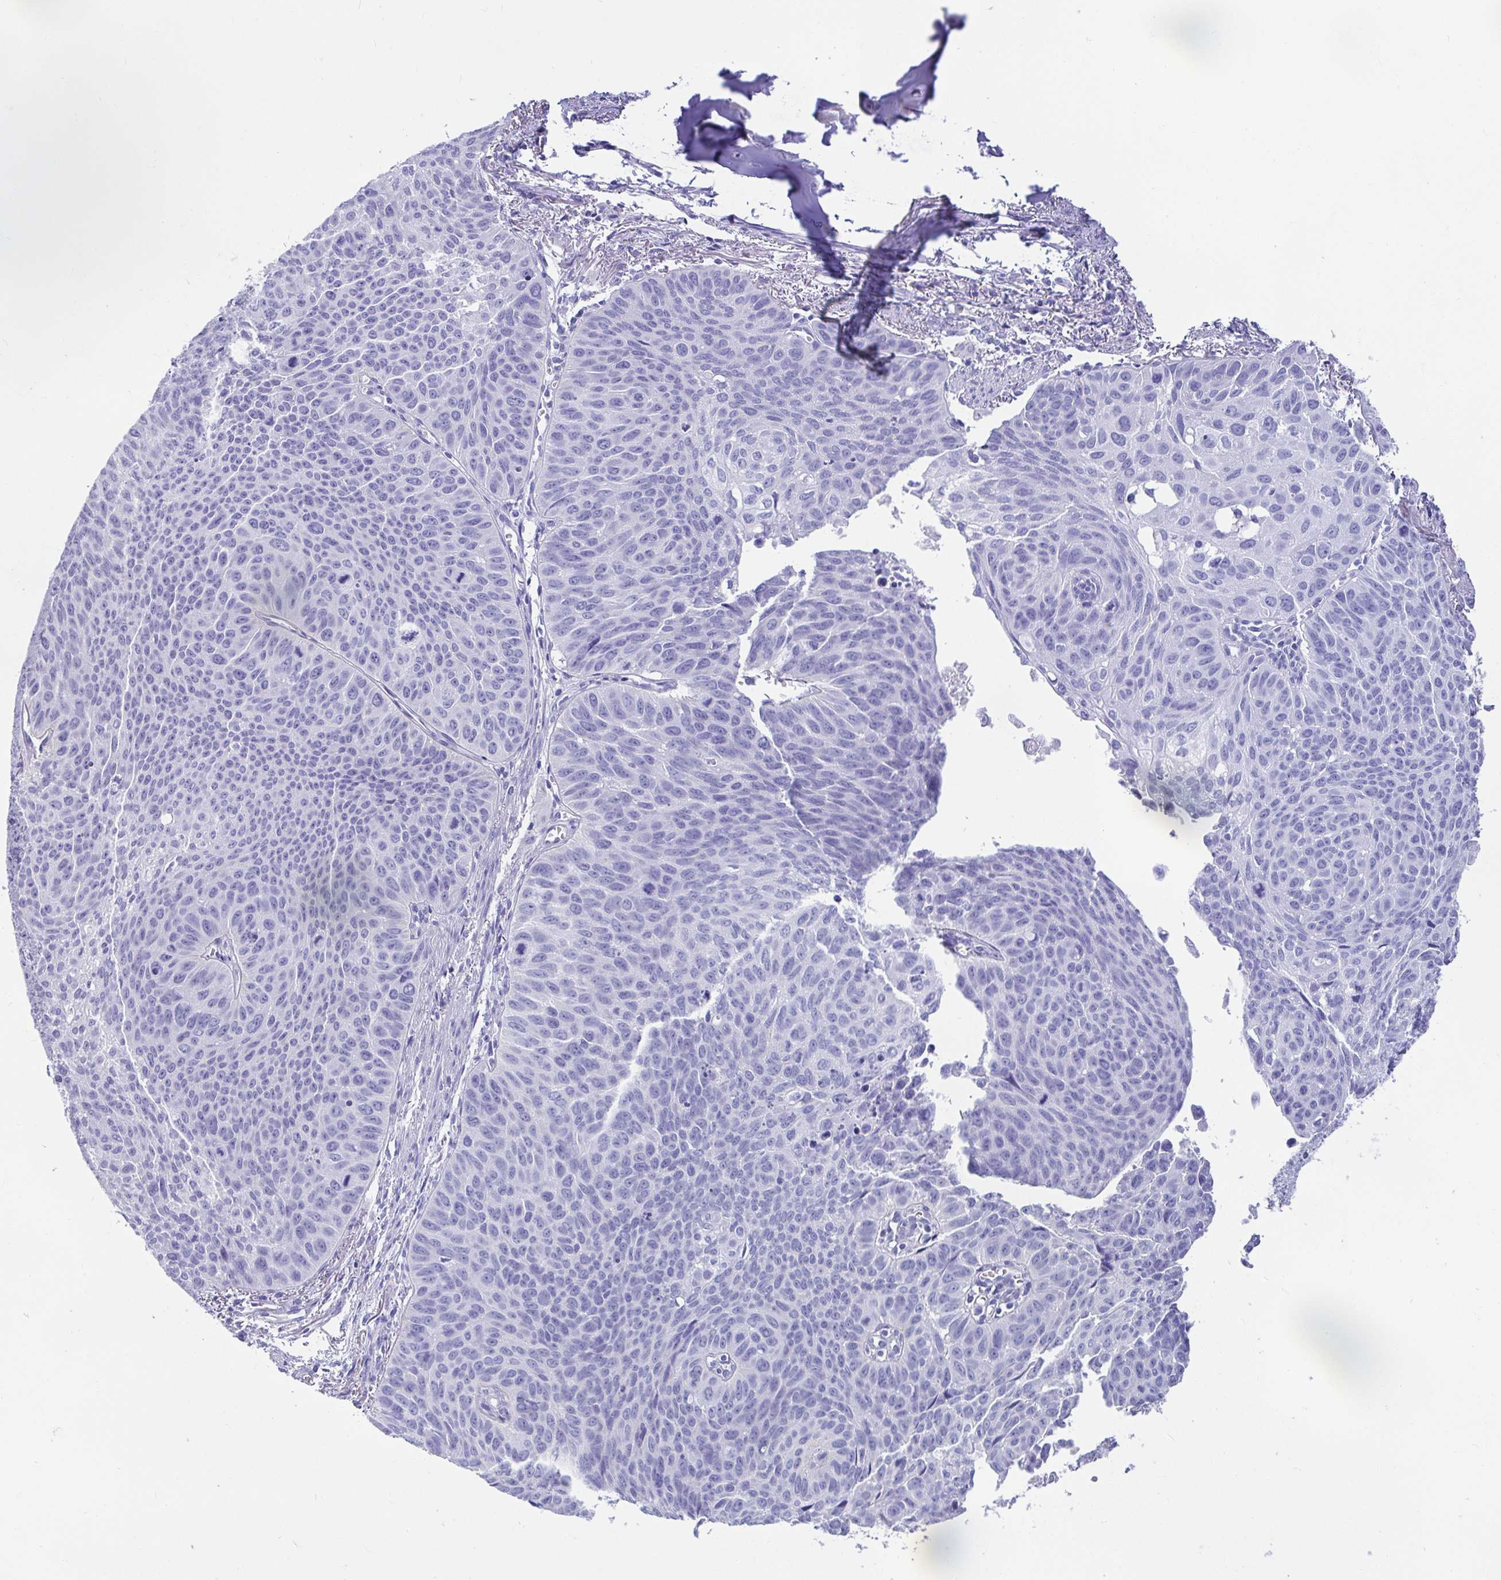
{"staining": {"intensity": "negative", "quantity": "none", "location": "none"}, "tissue": "lung cancer", "cell_type": "Tumor cells", "image_type": "cancer", "snomed": [{"axis": "morphology", "description": "Squamous cell carcinoma, NOS"}, {"axis": "topography", "description": "Lung"}], "caption": "A histopathology image of human lung squamous cell carcinoma is negative for staining in tumor cells.", "gene": "ZPBP2", "patient": {"sex": "male", "age": 71}}